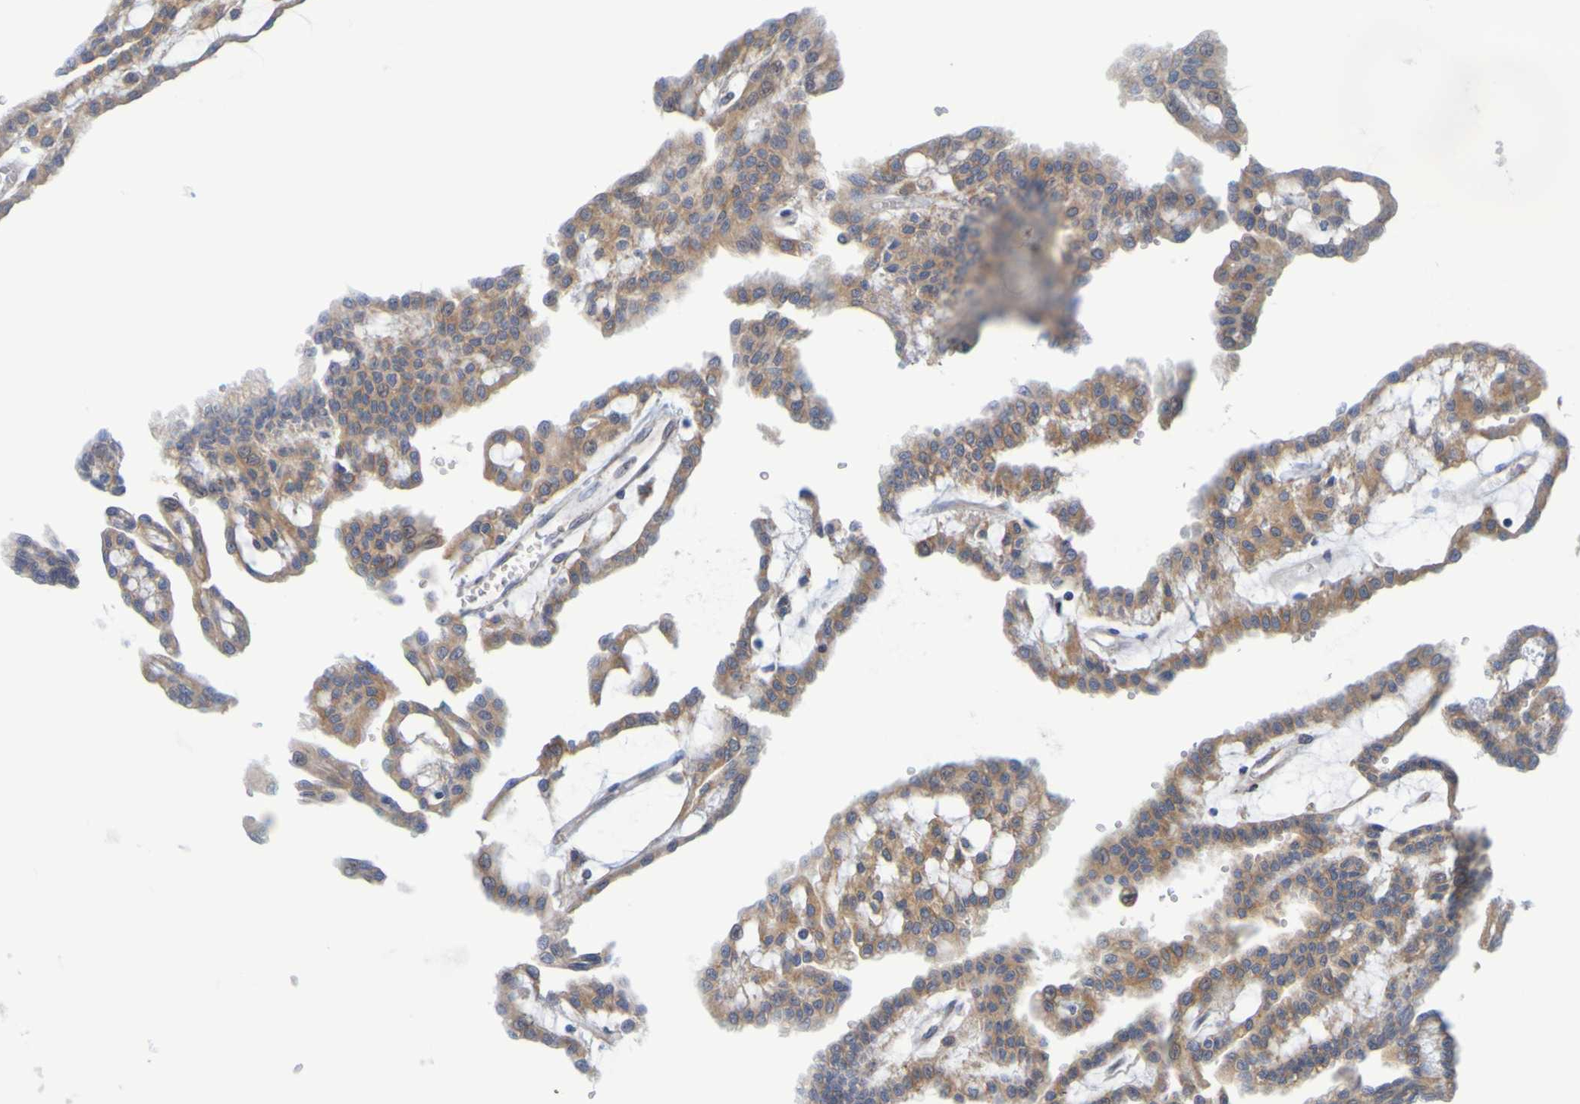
{"staining": {"intensity": "moderate", "quantity": ">75%", "location": "cytoplasmic/membranous"}, "tissue": "renal cancer", "cell_type": "Tumor cells", "image_type": "cancer", "snomed": [{"axis": "morphology", "description": "Adenocarcinoma, NOS"}, {"axis": "topography", "description": "Kidney"}], "caption": "IHC of human renal cancer displays medium levels of moderate cytoplasmic/membranous expression in approximately >75% of tumor cells. The protein of interest is stained brown, and the nuclei are stained in blue (DAB (3,3'-diaminobenzidine) IHC with brightfield microscopy, high magnification).", "gene": "SIL1", "patient": {"sex": "male", "age": 63}}